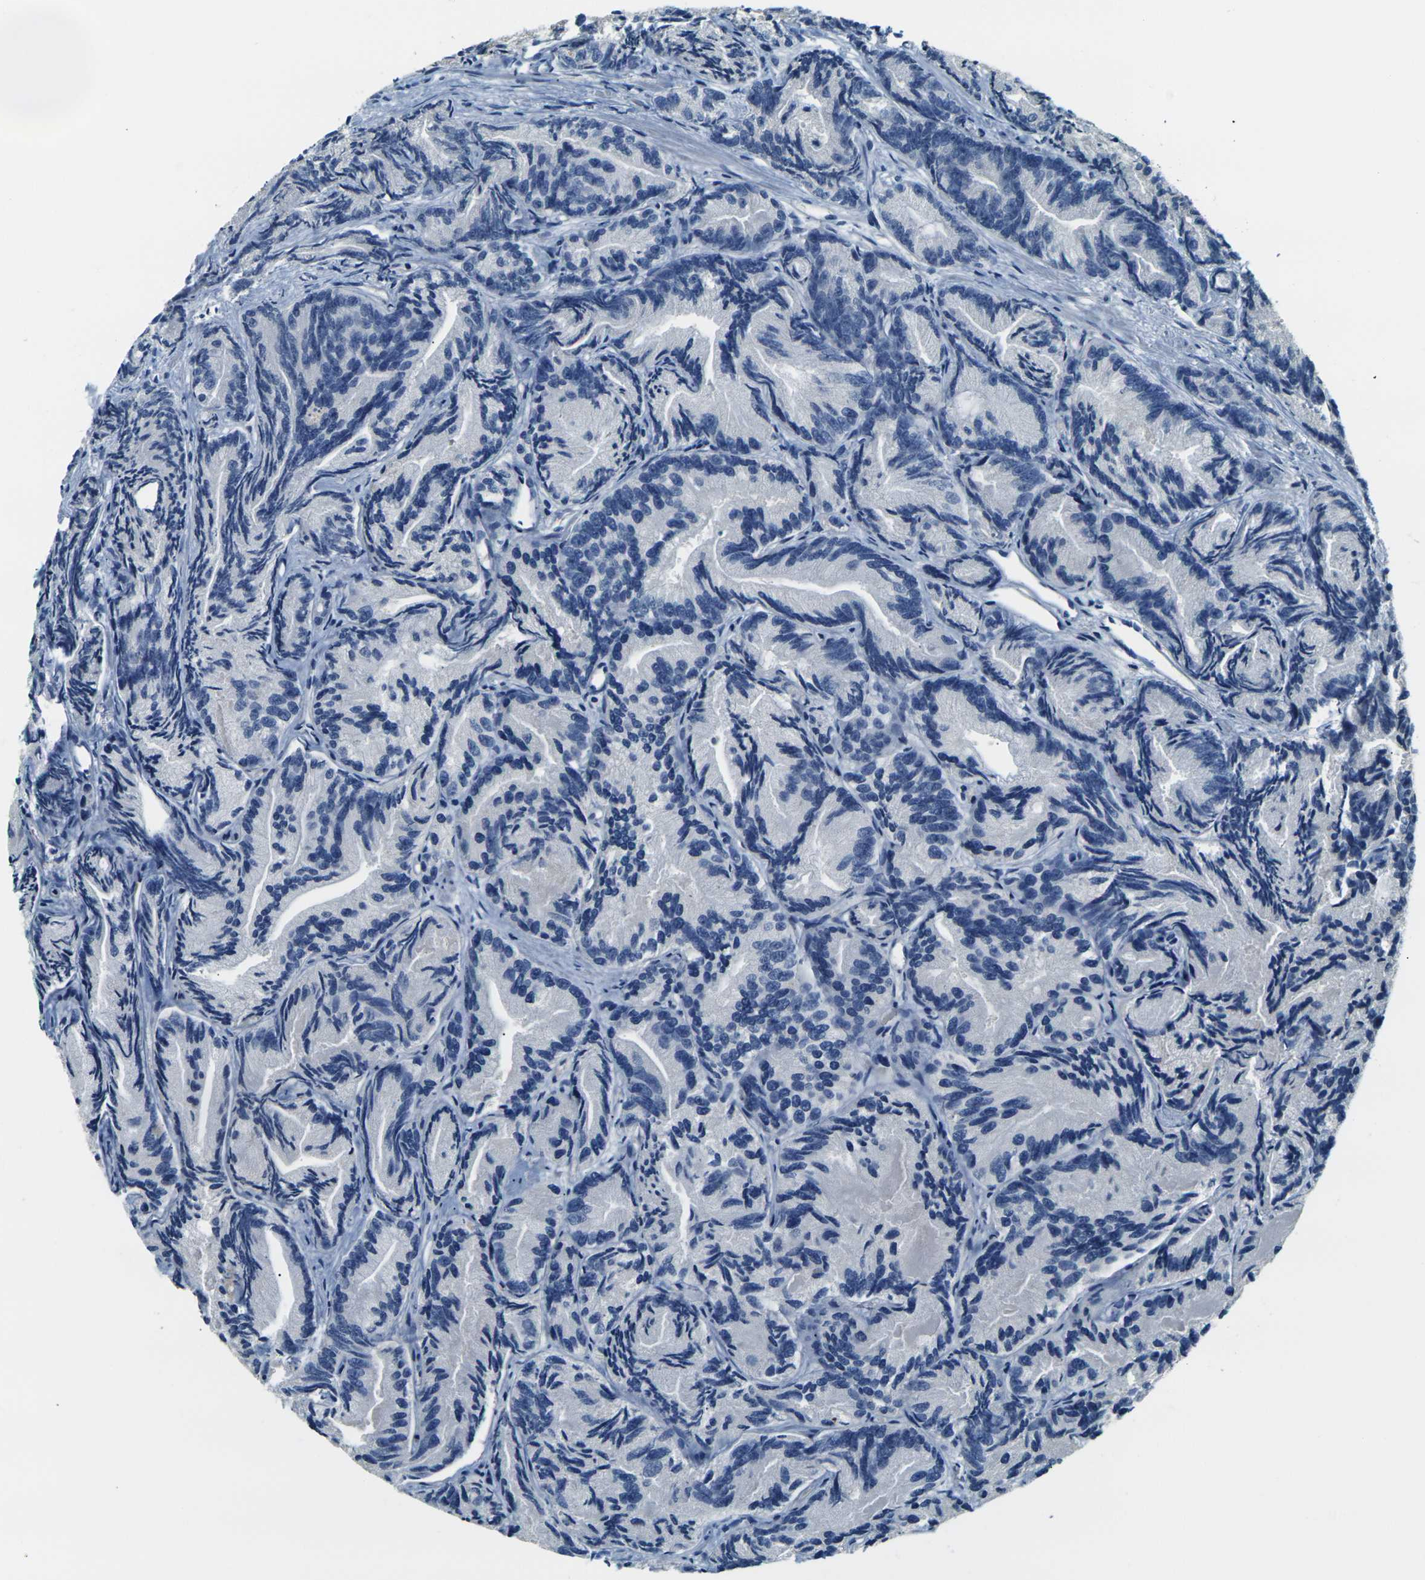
{"staining": {"intensity": "negative", "quantity": "none", "location": "none"}, "tissue": "prostate cancer", "cell_type": "Tumor cells", "image_type": "cancer", "snomed": [{"axis": "morphology", "description": "Adenocarcinoma, Low grade"}, {"axis": "topography", "description": "Prostate"}], "caption": "High power microscopy micrograph of an immunohistochemistry micrograph of adenocarcinoma (low-grade) (prostate), revealing no significant staining in tumor cells.", "gene": "SHISAL2B", "patient": {"sex": "male", "age": 89}}